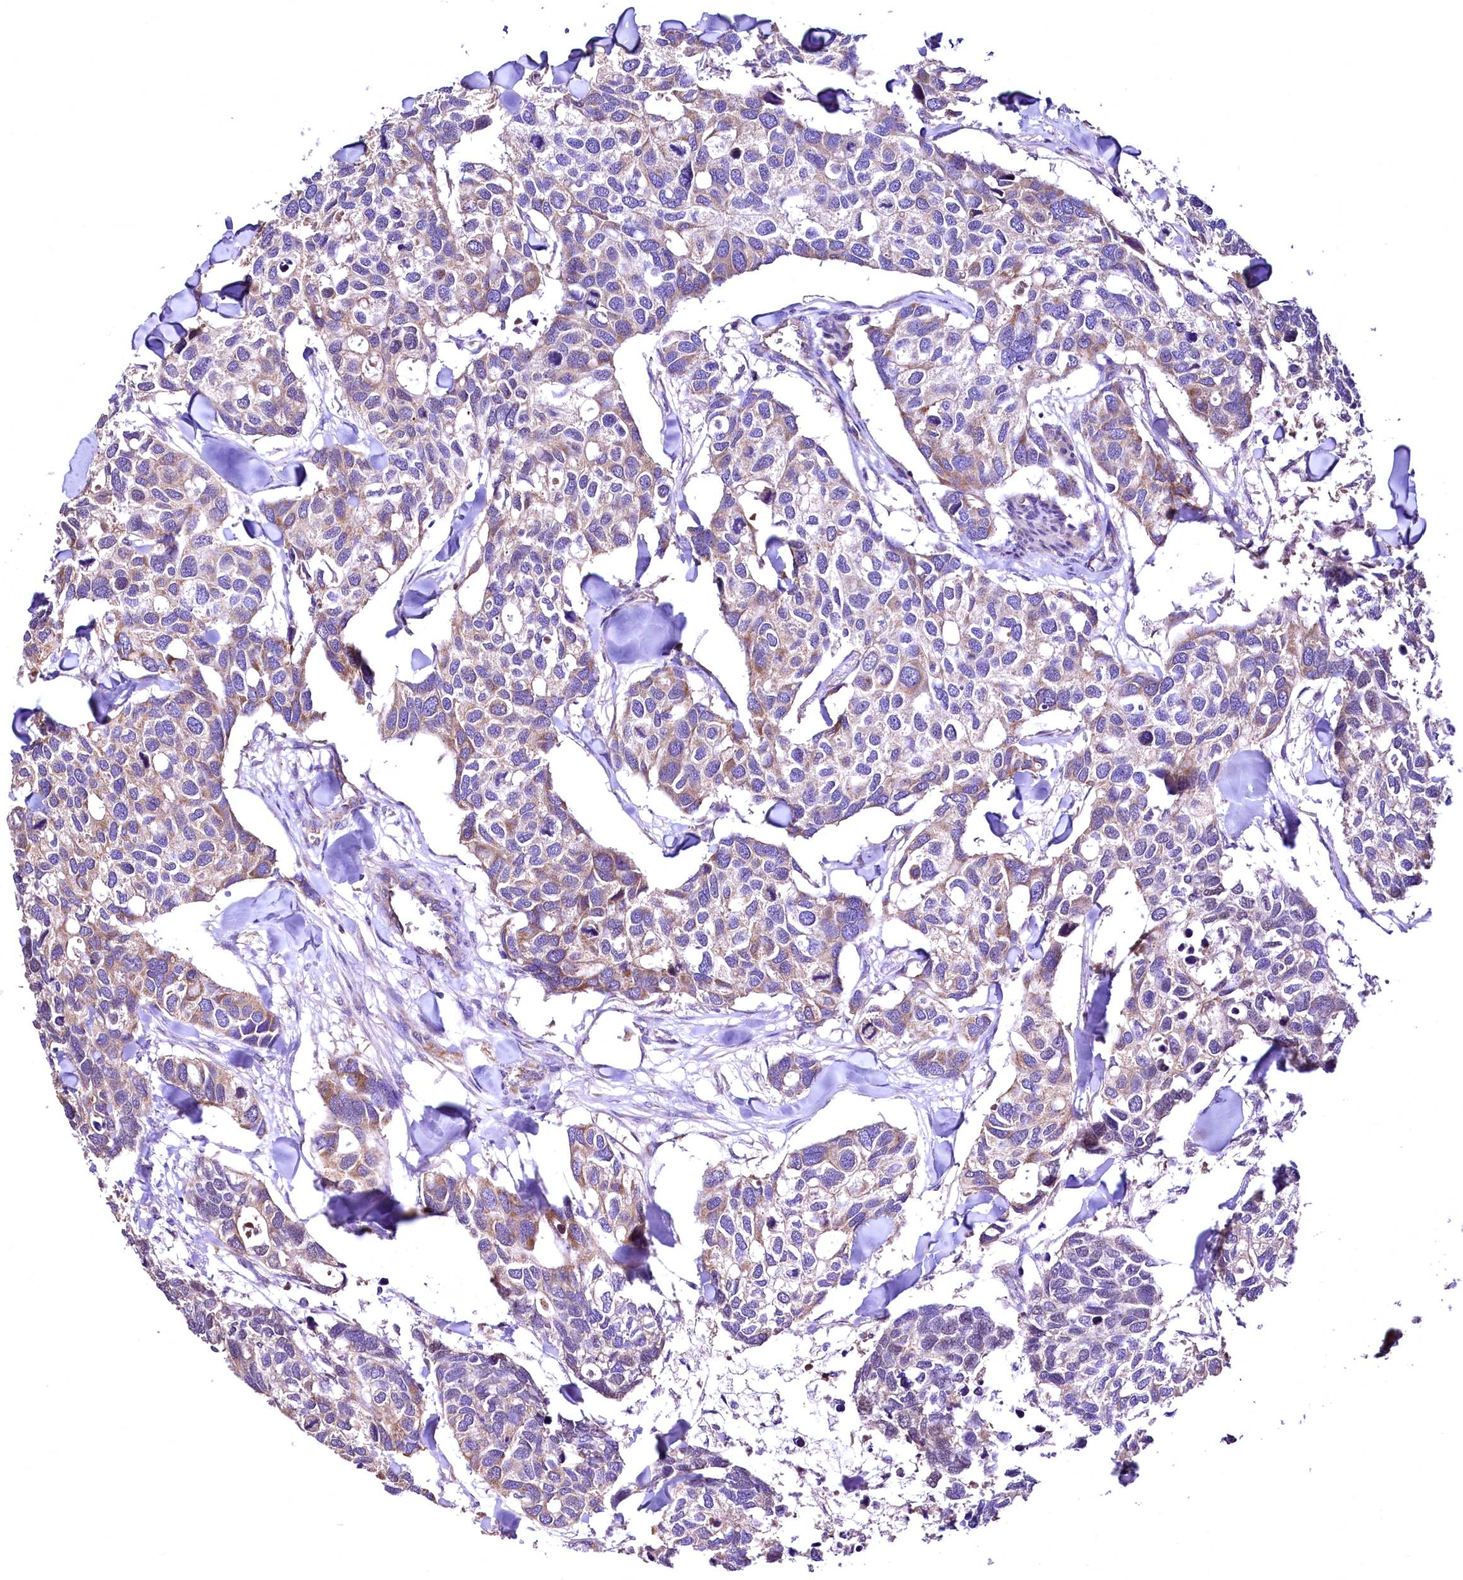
{"staining": {"intensity": "weak", "quantity": "25%-75%", "location": "cytoplasmic/membranous"}, "tissue": "breast cancer", "cell_type": "Tumor cells", "image_type": "cancer", "snomed": [{"axis": "morphology", "description": "Duct carcinoma"}, {"axis": "topography", "description": "Breast"}], "caption": "High-magnification brightfield microscopy of invasive ductal carcinoma (breast) stained with DAB (3,3'-diaminobenzidine) (brown) and counterstained with hematoxylin (blue). tumor cells exhibit weak cytoplasmic/membranous positivity is seen in approximately25%-75% of cells.", "gene": "MRPL57", "patient": {"sex": "female", "age": 83}}